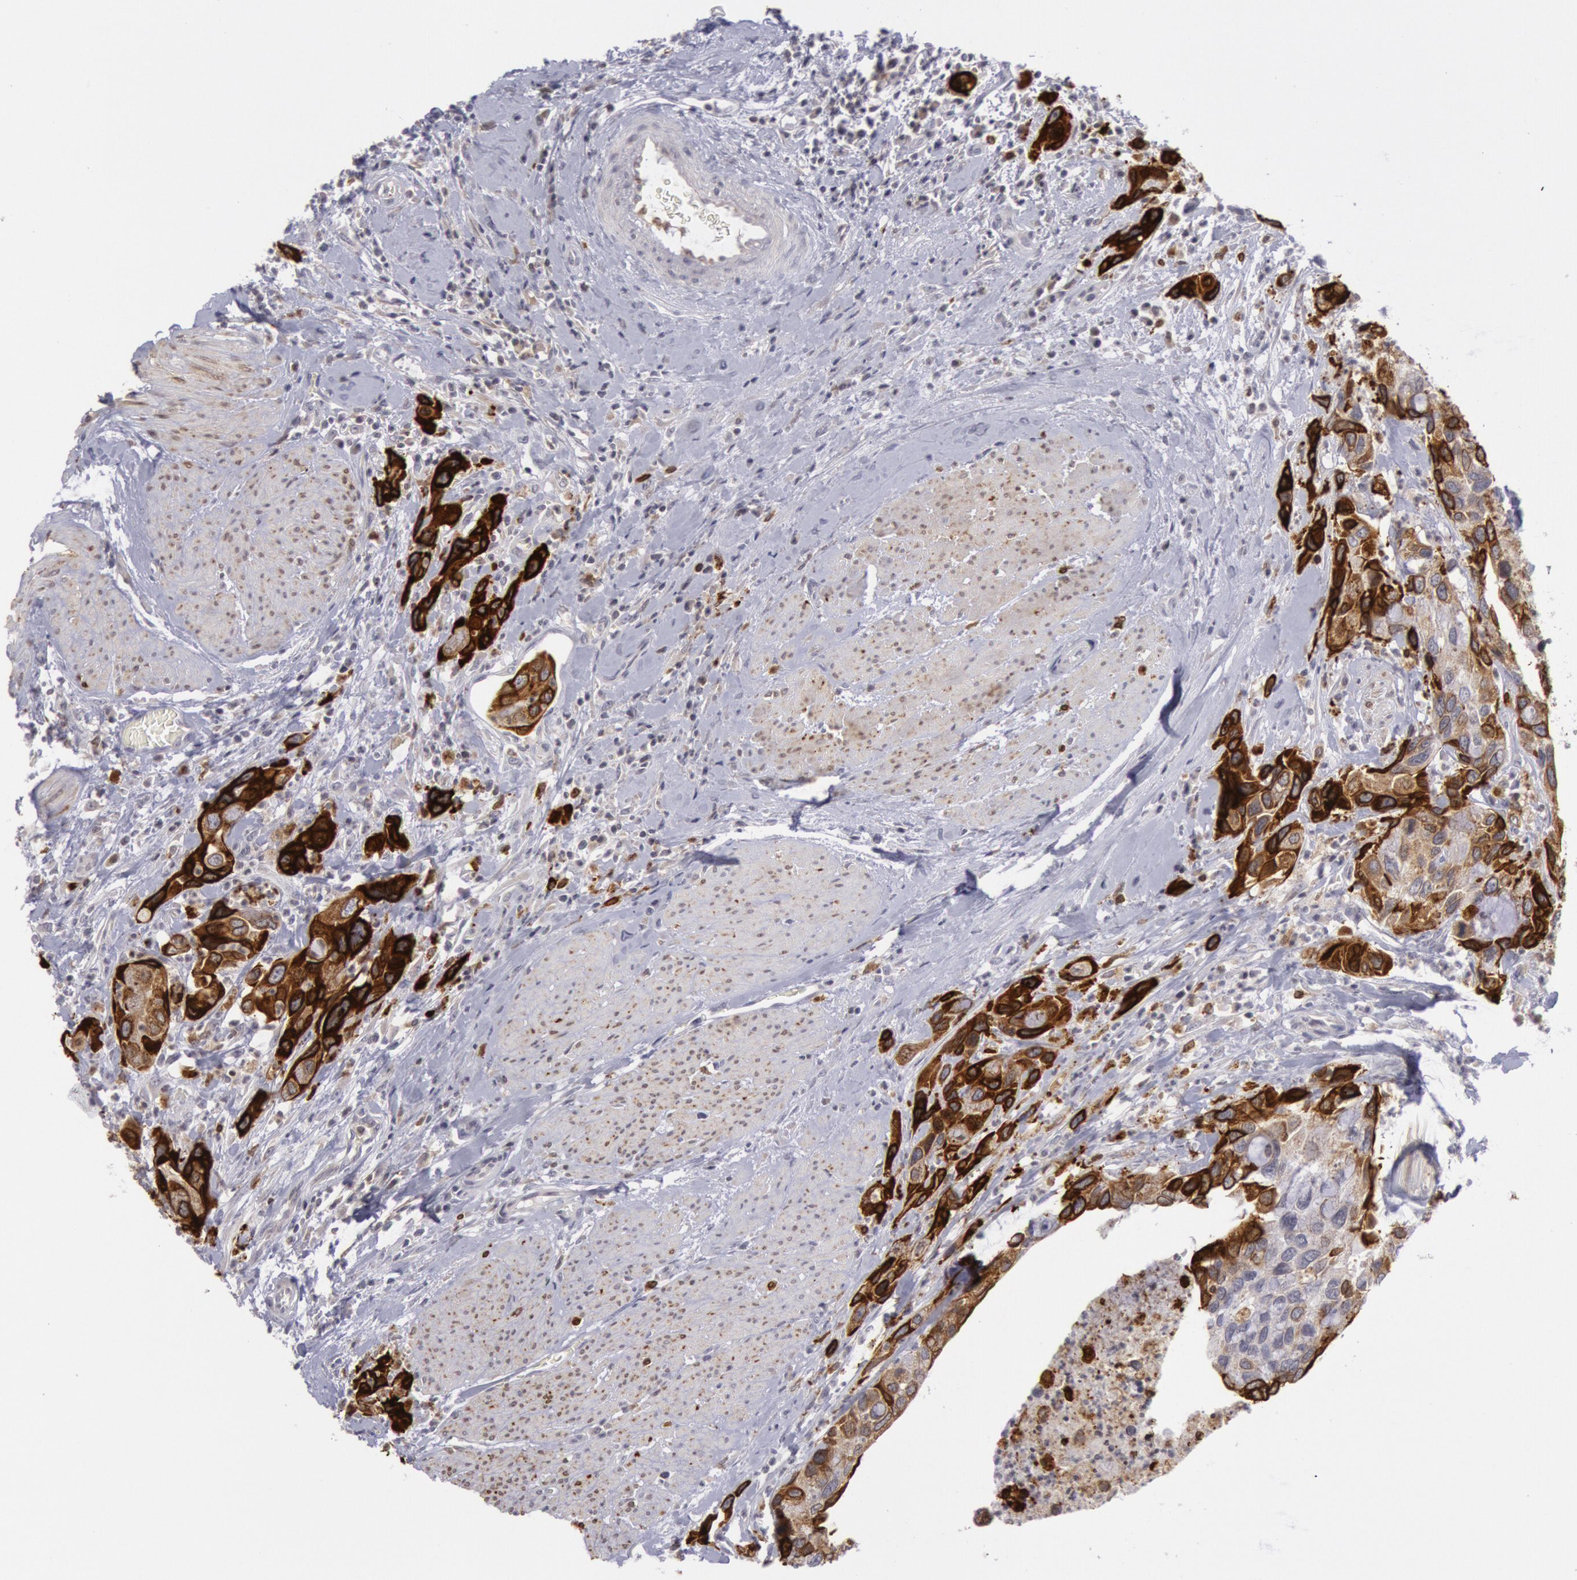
{"staining": {"intensity": "strong", "quantity": ">75%", "location": "cytoplasmic/membranous"}, "tissue": "urothelial cancer", "cell_type": "Tumor cells", "image_type": "cancer", "snomed": [{"axis": "morphology", "description": "Urothelial carcinoma, High grade"}, {"axis": "topography", "description": "Urinary bladder"}], "caption": "Urothelial cancer tissue shows strong cytoplasmic/membranous expression in about >75% of tumor cells, visualized by immunohistochemistry. (DAB IHC with brightfield microscopy, high magnification).", "gene": "PTGS2", "patient": {"sex": "male", "age": 66}}